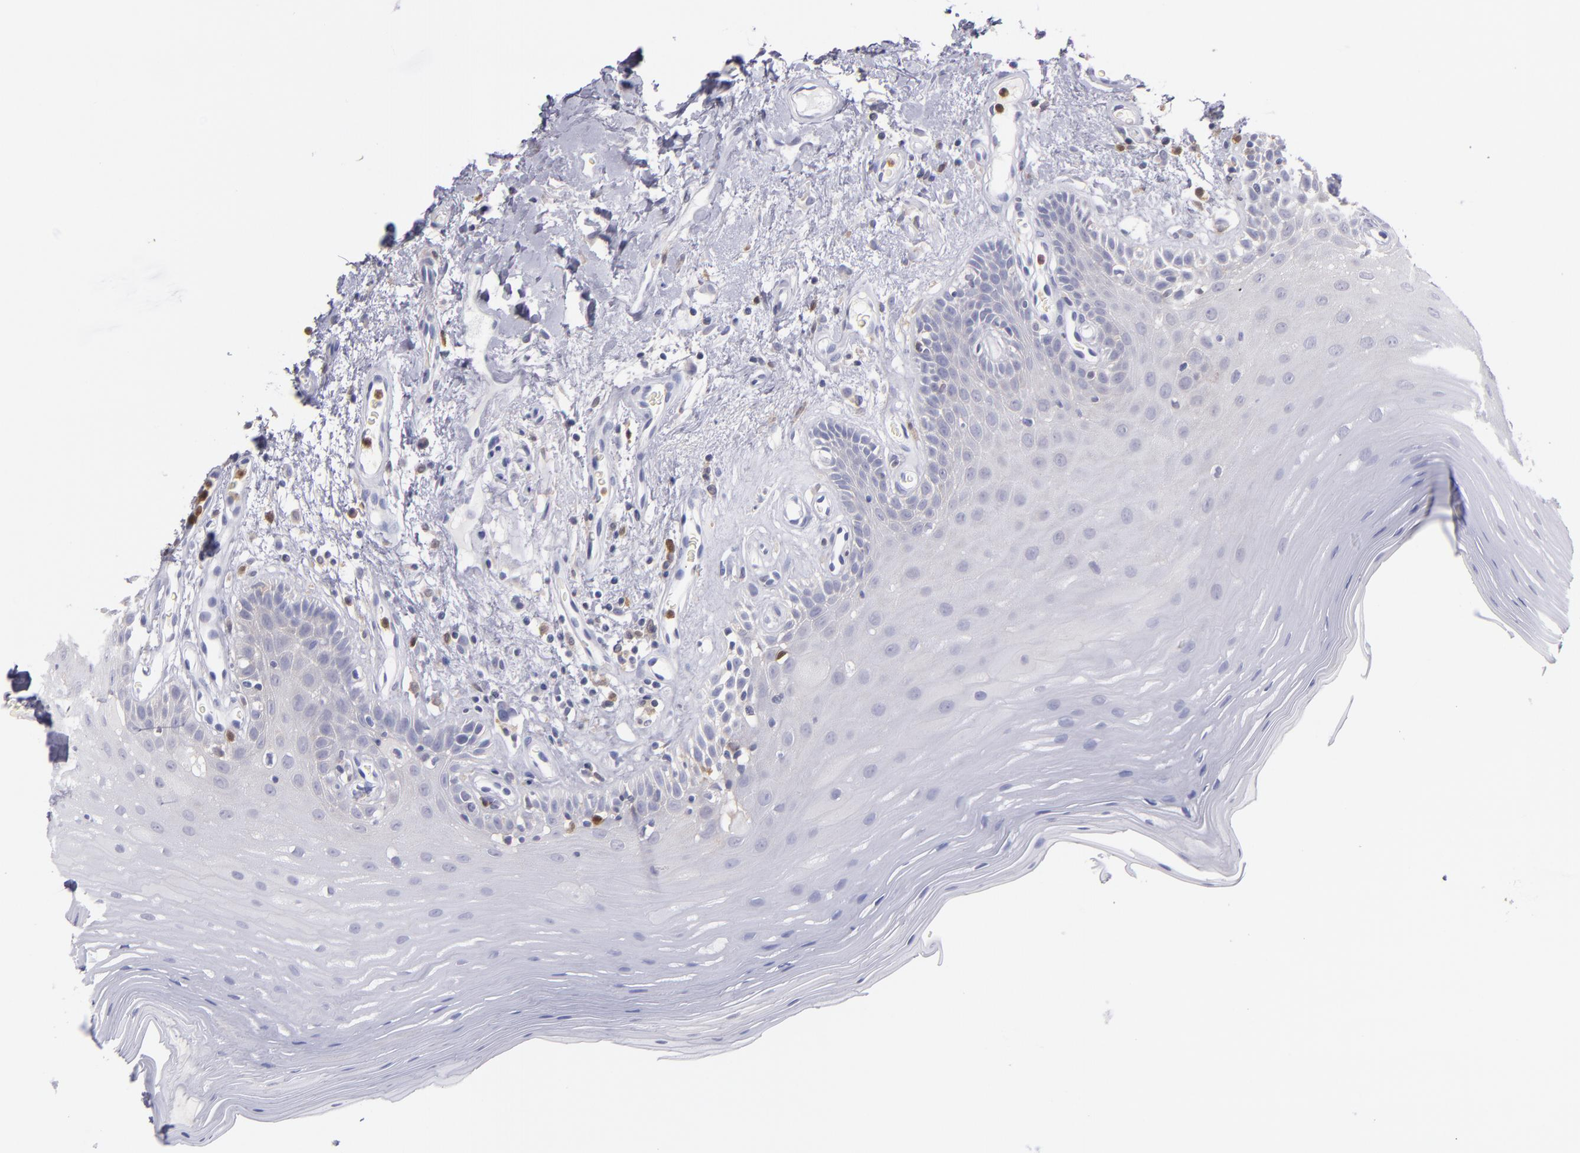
{"staining": {"intensity": "weak", "quantity": "25%-75%", "location": "cytoplasmic/membranous"}, "tissue": "oral mucosa", "cell_type": "Squamous epithelial cells", "image_type": "normal", "snomed": [{"axis": "morphology", "description": "Normal tissue, NOS"}, {"axis": "morphology", "description": "Squamous cell carcinoma, NOS"}, {"axis": "topography", "description": "Skeletal muscle"}, {"axis": "topography", "description": "Oral tissue"}, {"axis": "topography", "description": "Head-Neck"}], "caption": "Immunohistochemical staining of unremarkable oral mucosa demonstrates low levels of weak cytoplasmic/membranous staining in about 25%-75% of squamous epithelial cells. The protein is stained brown, and the nuclei are stained in blue (DAB IHC with brightfield microscopy, high magnification).", "gene": "PRKCD", "patient": {"sex": "male", "age": 71}}